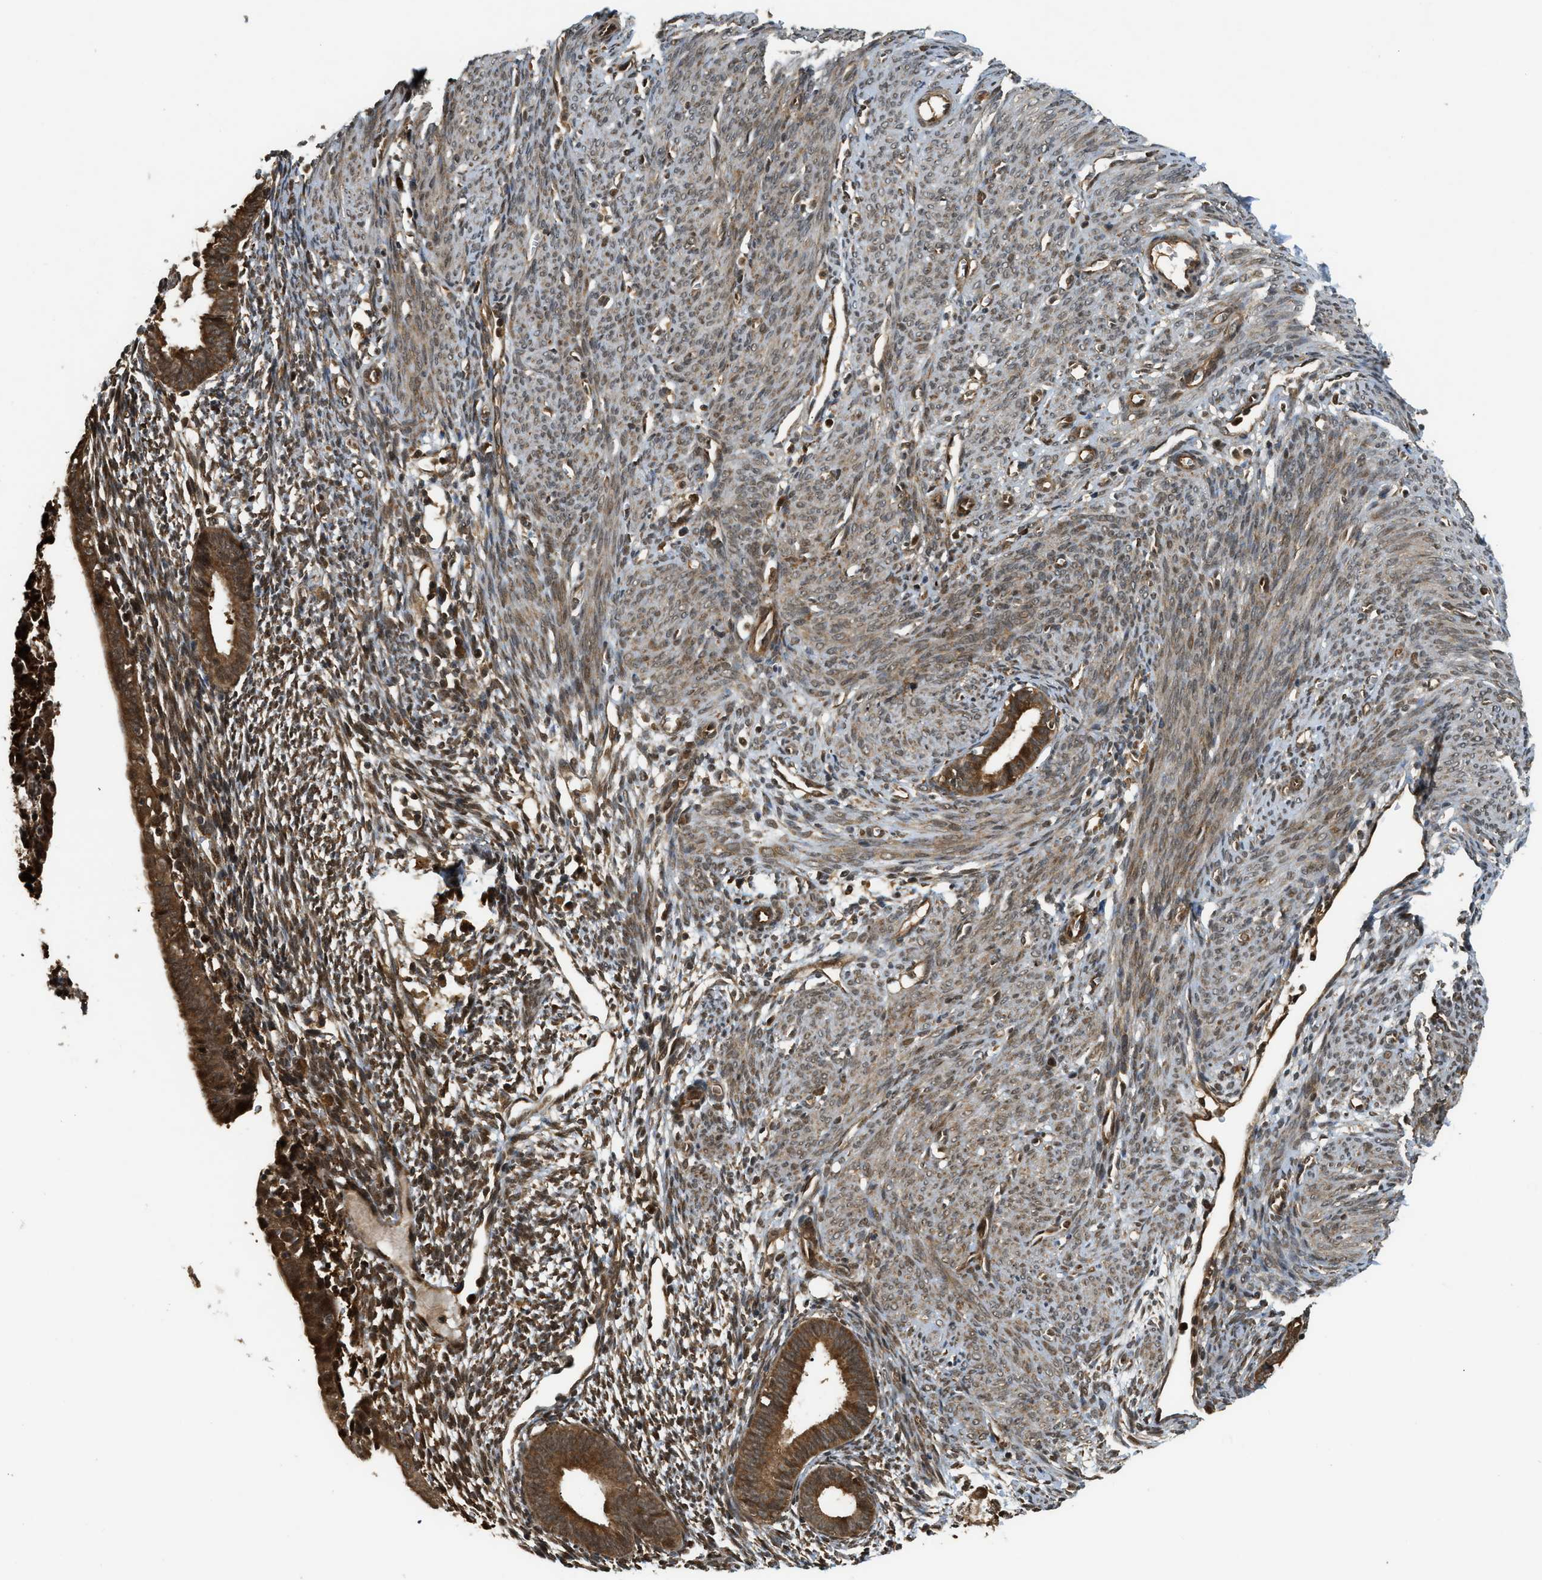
{"staining": {"intensity": "strong", "quantity": "25%-75%", "location": "cytoplasmic/membranous"}, "tissue": "endometrium", "cell_type": "Cells in endometrial stroma", "image_type": "normal", "snomed": [{"axis": "morphology", "description": "Normal tissue, NOS"}, {"axis": "morphology", "description": "Adenocarcinoma, NOS"}, {"axis": "topography", "description": "Endometrium"}, {"axis": "topography", "description": "Ovary"}], "caption": "Immunohistochemical staining of unremarkable human endometrium demonstrates strong cytoplasmic/membranous protein expression in approximately 25%-75% of cells in endometrial stroma.", "gene": "EIF2AK3", "patient": {"sex": "female", "age": 68}}